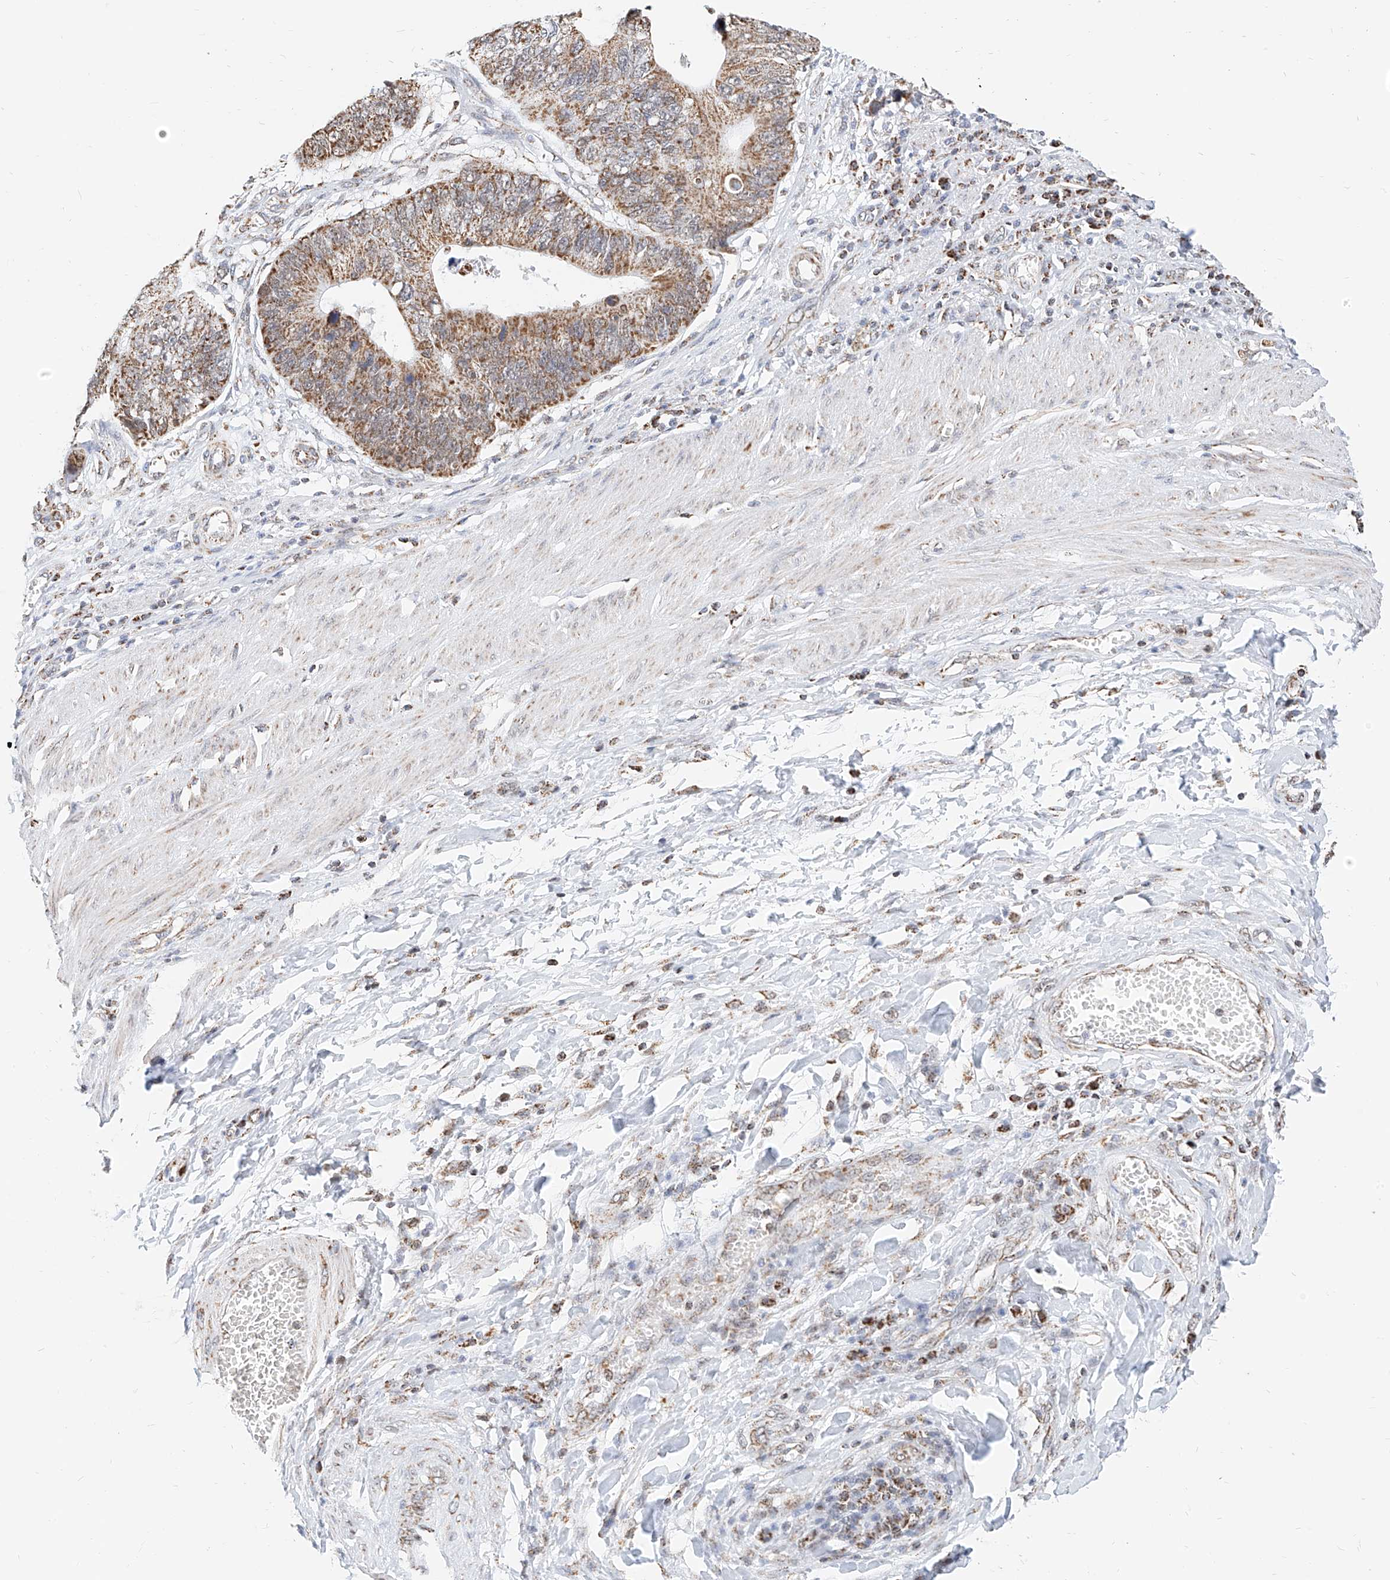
{"staining": {"intensity": "moderate", "quantity": ">75%", "location": "cytoplasmic/membranous"}, "tissue": "stomach cancer", "cell_type": "Tumor cells", "image_type": "cancer", "snomed": [{"axis": "morphology", "description": "Adenocarcinoma, NOS"}, {"axis": "topography", "description": "Stomach"}], "caption": "Approximately >75% of tumor cells in adenocarcinoma (stomach) reveal moderate cytoplasmic/membranous protein expression as visualized by brown immunohistochemical staining.", "gene": "NALCN", "patient": {"sex": "male", "age": 59}}